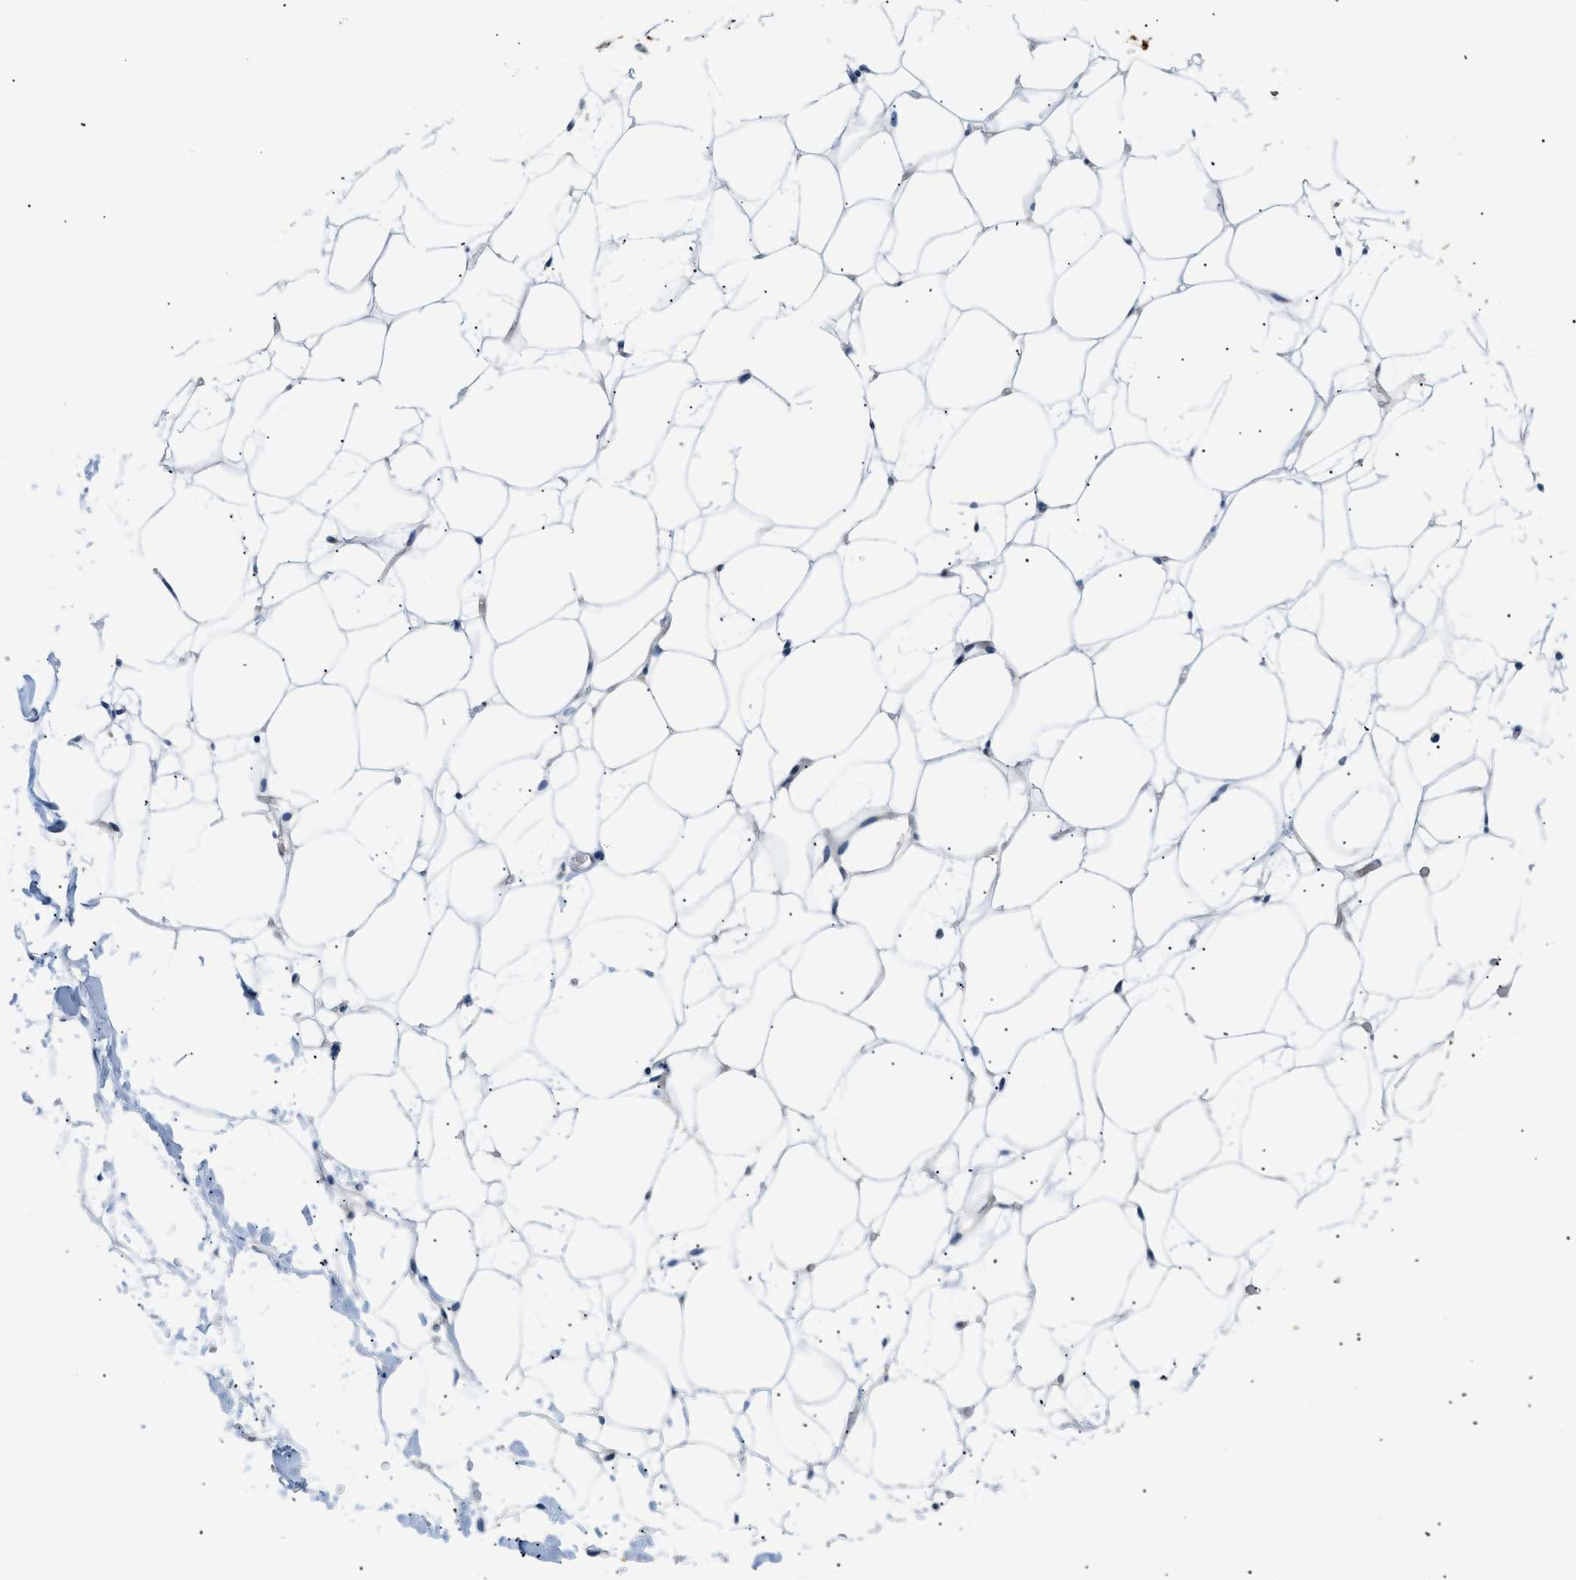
{"staining": {"intensity": "negative", "quantity": "none", "location": "none"}, "tissue": "adipose tissue", "cell_type": "Adipocytes", "image_type": "normal", "snomed": [{"axis": "morphology", "description": "Normal tissue, NOS"}, {"axis": "topography", "description": "Breast"}, {"axis": "topography", "description": "Soft tissue"}], "caption": "Human adipose tissue stained for a protein using immunohistochemistry demonstrates no expression in adipocytes.", "gene": "ICA1", "patient": {"sex": "female", "age": 75}}